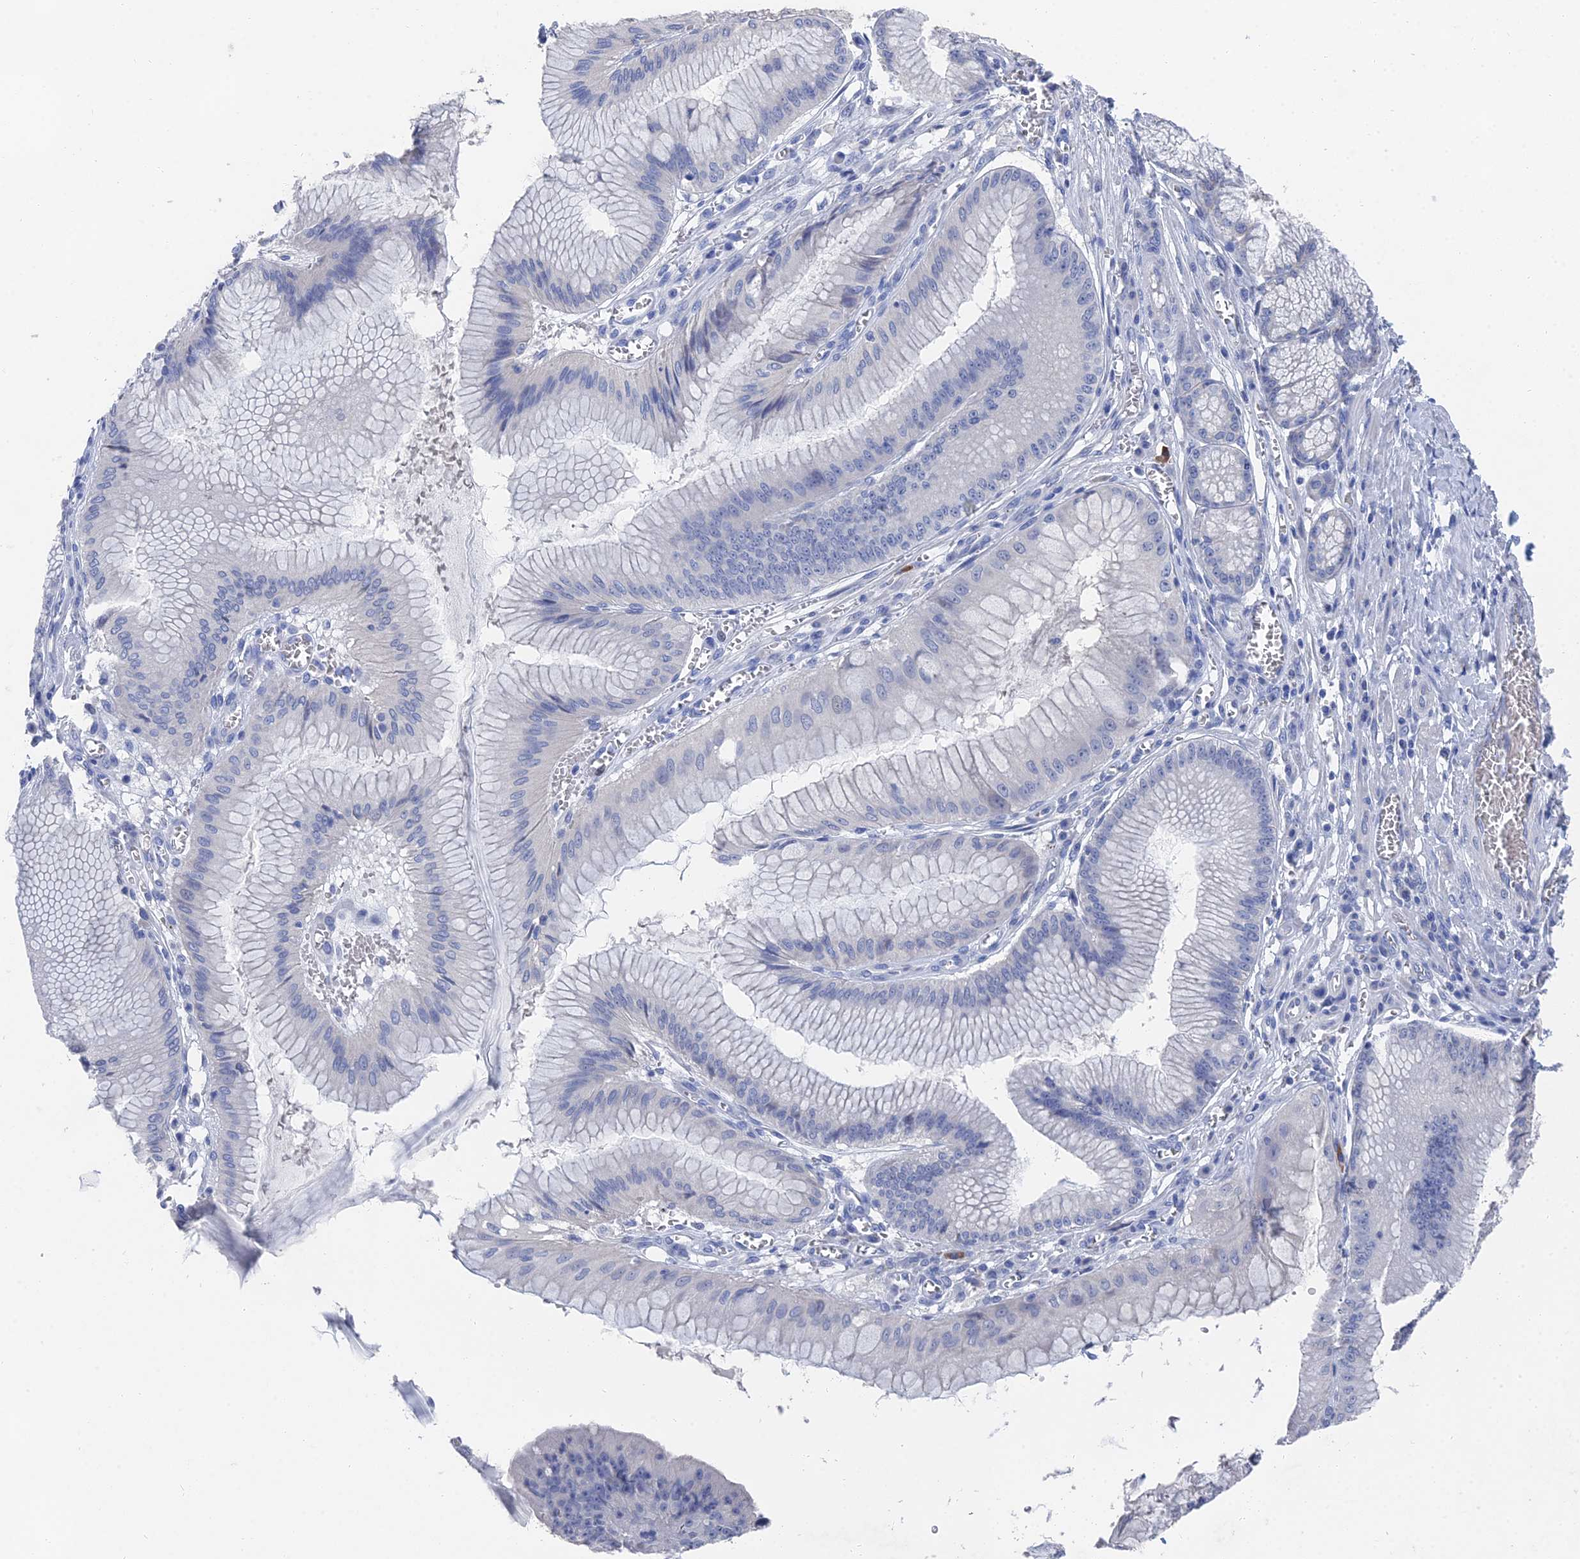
{"staining": {"intensity": "negative", "quantity": "none", "location": "none"}, "tissue": "stomach cancer", "cell_type": "Tumor cells", "image_type": "cancer", "snomed": [{"axis": "morphology", "description": "Adenocarcinoma, NOS"}, {"axis": "topography", "description": "Stomach"}], "caption": "Stomach adenocarcinoma stained for a protein using immunohistochemistry demonstrates no expression tumor cells.", "gene": "GFAP", "patient": {"sex": "male", "age": 59}}